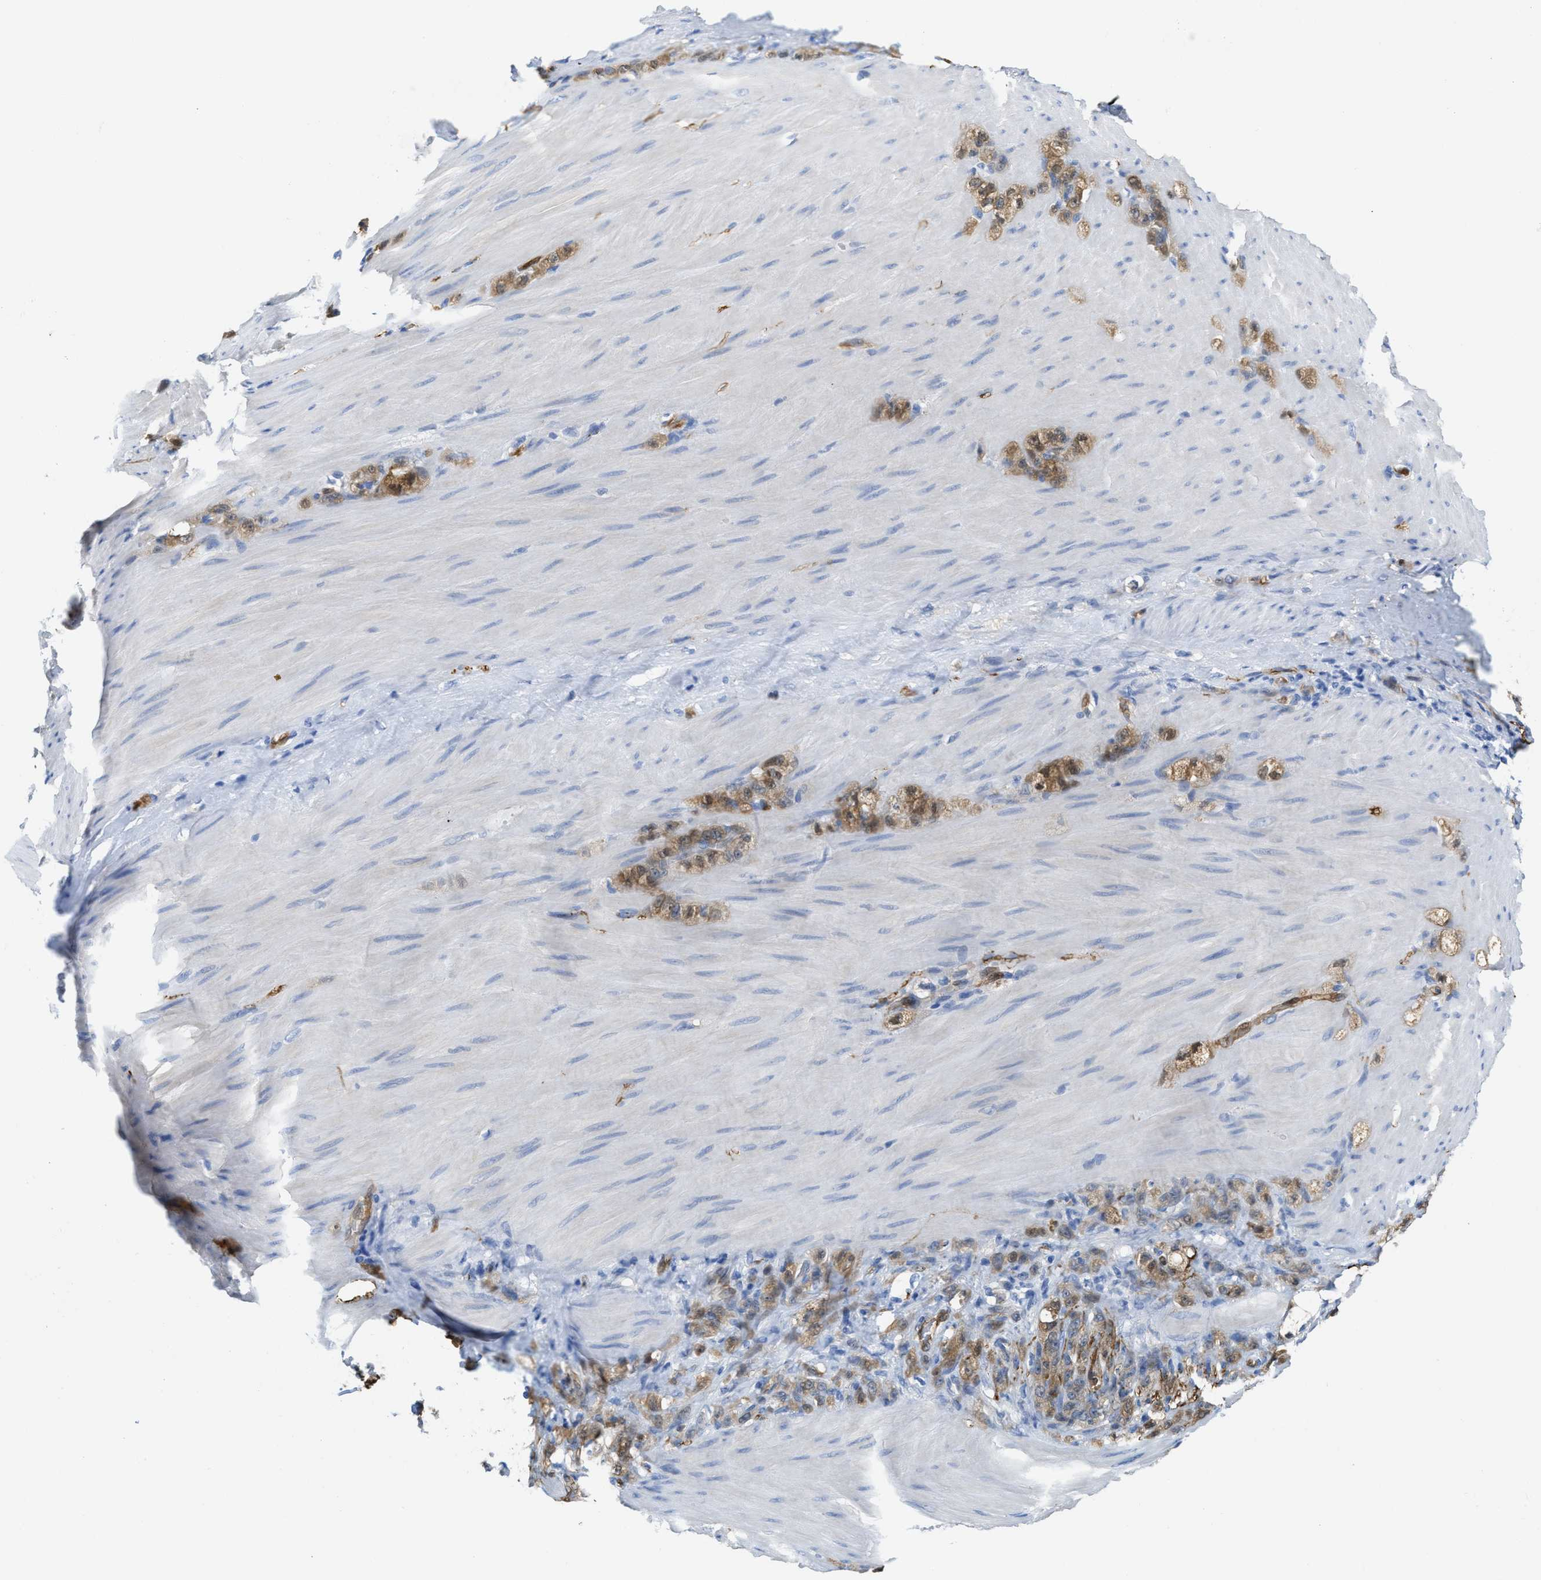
{"staining": {"intensity": "weak", "quantity": ">75%", "location": "cytoplasmic/membranous"}, "tissue": "stomach cancer", "cell_type": "Tumor cells", "image_type": "cancer", "snomed": [{"axis": "morphology", "description": "Normal tissue, NOS"}, {"axis": "morphology", "description": "Adenocarcinoma, NOS"}, {"axis": "topography", "description": "Stomach"}], "caption": "Human stomach adenocarcinoma stained with a brown dye displays weak cytoplasmic/membranous positive staining in approximately >75% of tumor cells.", "gene": "ASS1", "patient": {"sex": "male", "age": 82}}